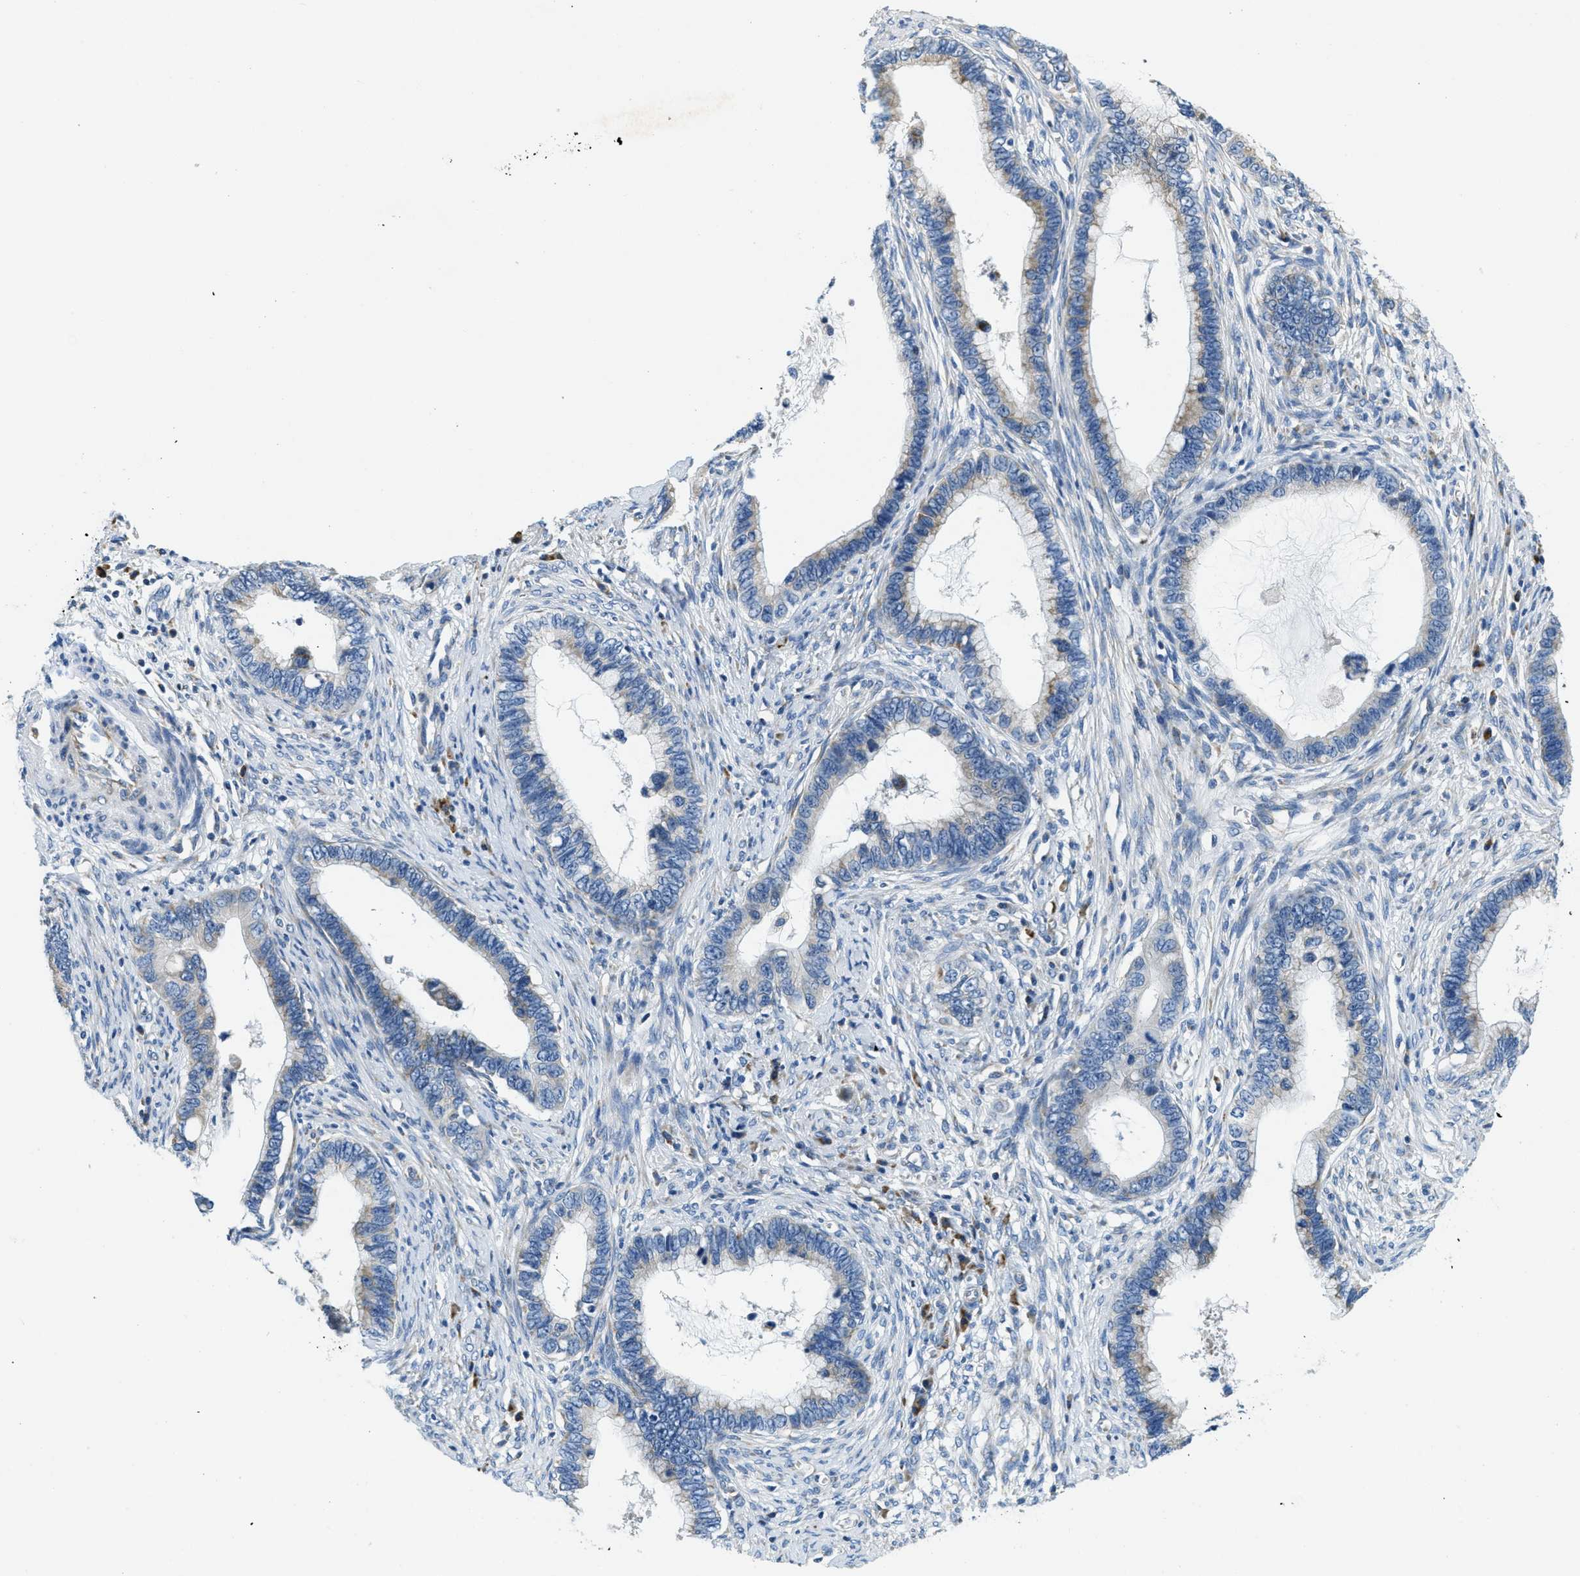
{"staining": {"intensity": "weak", "quantity": "<25%", "location": "cytoplasmic/membranous"}, "tissue": "cervical cancer", "cell_type": "Tumor cells", "image_type": "cancer", "snomed": [{"axis": "morphology", "description": "Adenocarcinoma, NOS"}, {"axis": "topography", "description": "Cervix"}], "caption": "Immunohistochemistry of cervical adenocarcinoma demonstrates no staining in tumor cells.", "gene": "CA4", "patient": {"sex": "female", "age": 44}}